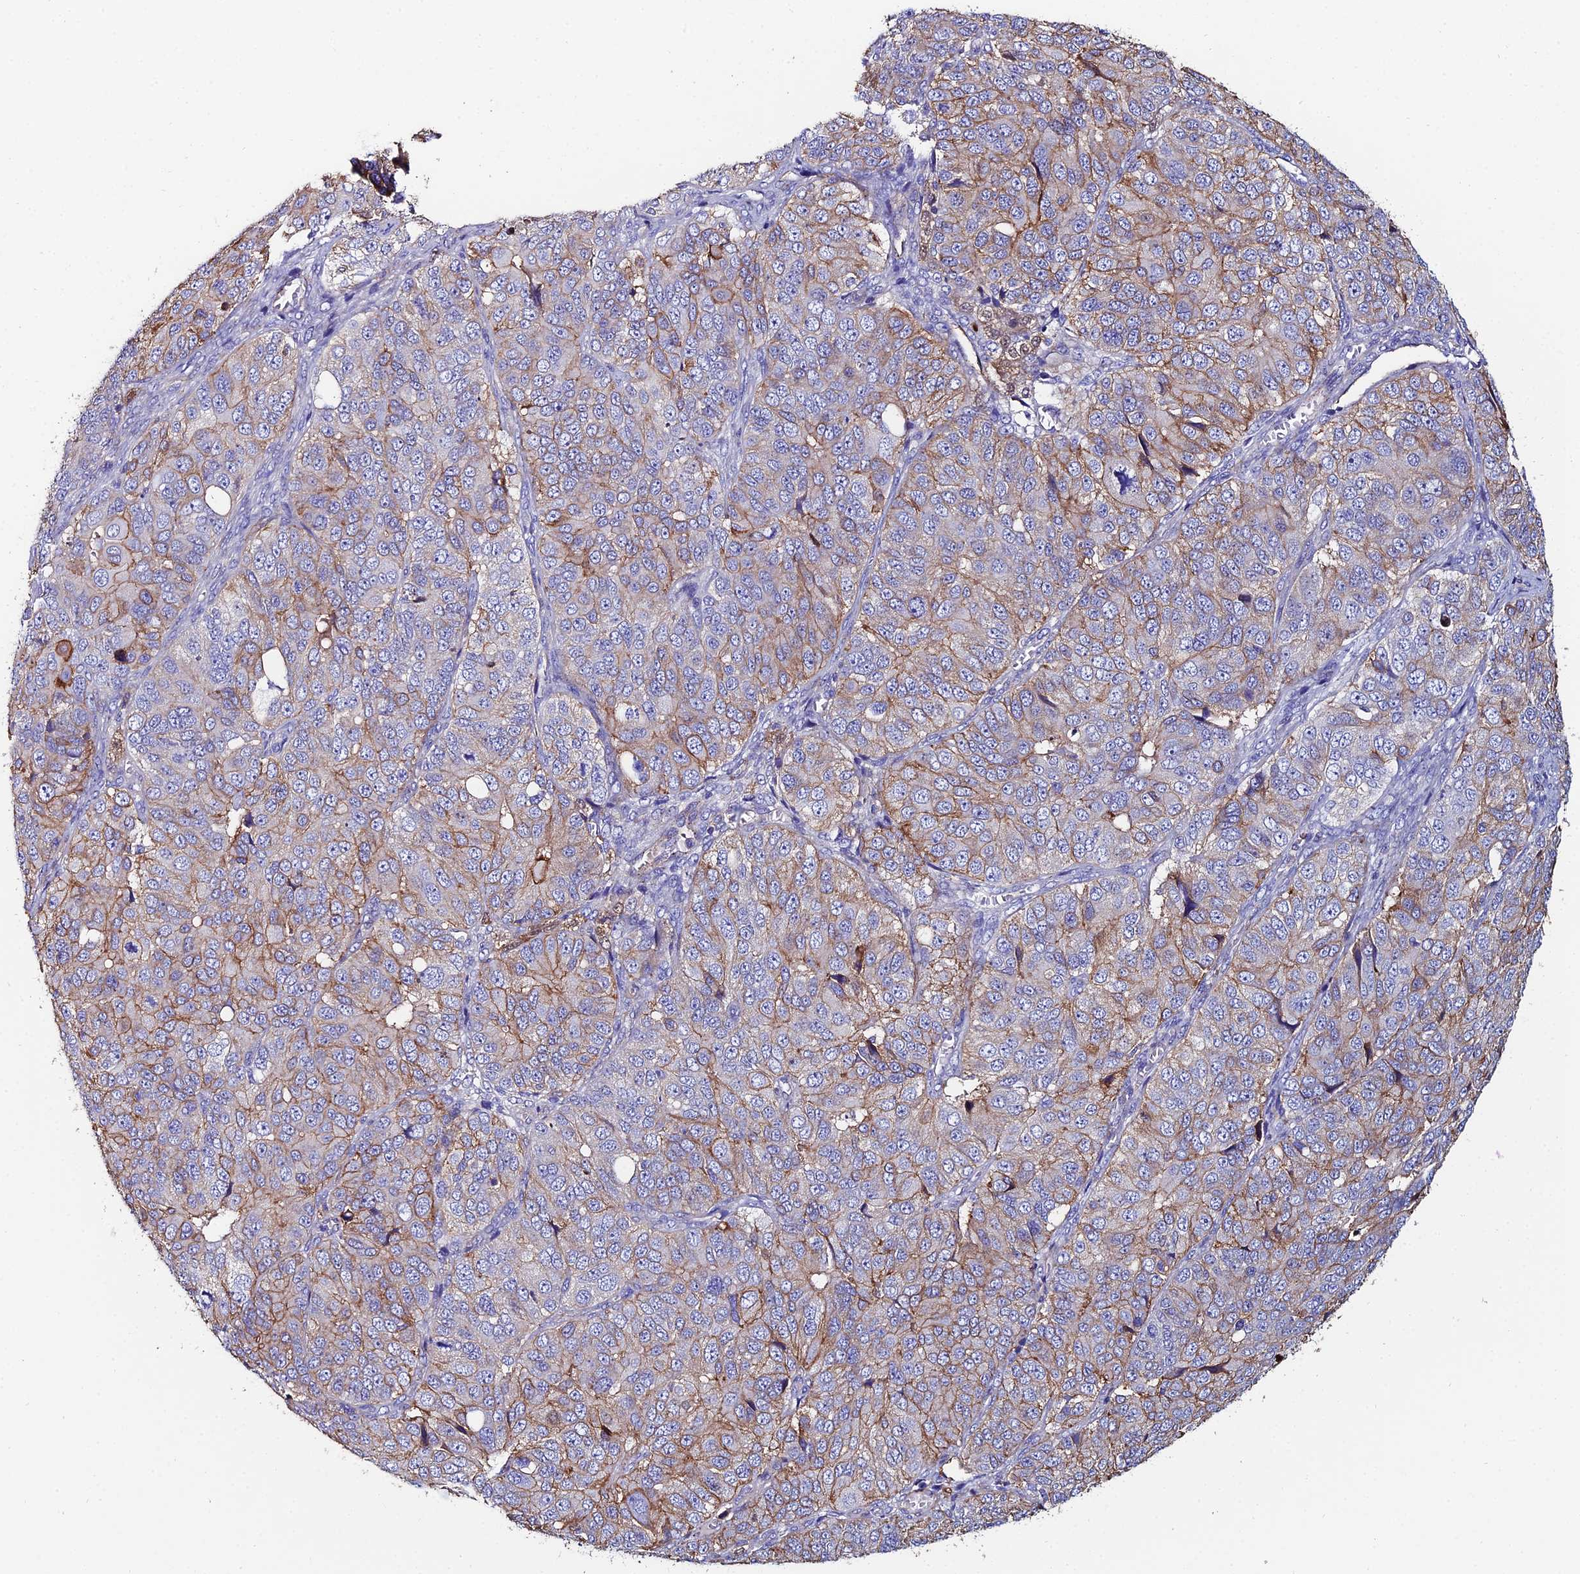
{"staining": {"intensity": "moderate", "quantity": "25%-75%", "location": "cytoplasmic/membranous"}, "tissue": "ovarian cancer", "cell_type": "Tumor cells", "image_type": "cancer", "snomed": [{"axis": "morphology", "description": "Carcinoma, endometroid"}, {"axis": "topography", "description": "Ovary"}], "caption": "A medium amount of moderate cytoplasmic/membranous expression is identified in approximately 25%-75% of tumor cells in ovarian cancer (endometroid carcinoma) tissue.", "gene": "C6", "patient": {"sex": "female", "age": 51}}